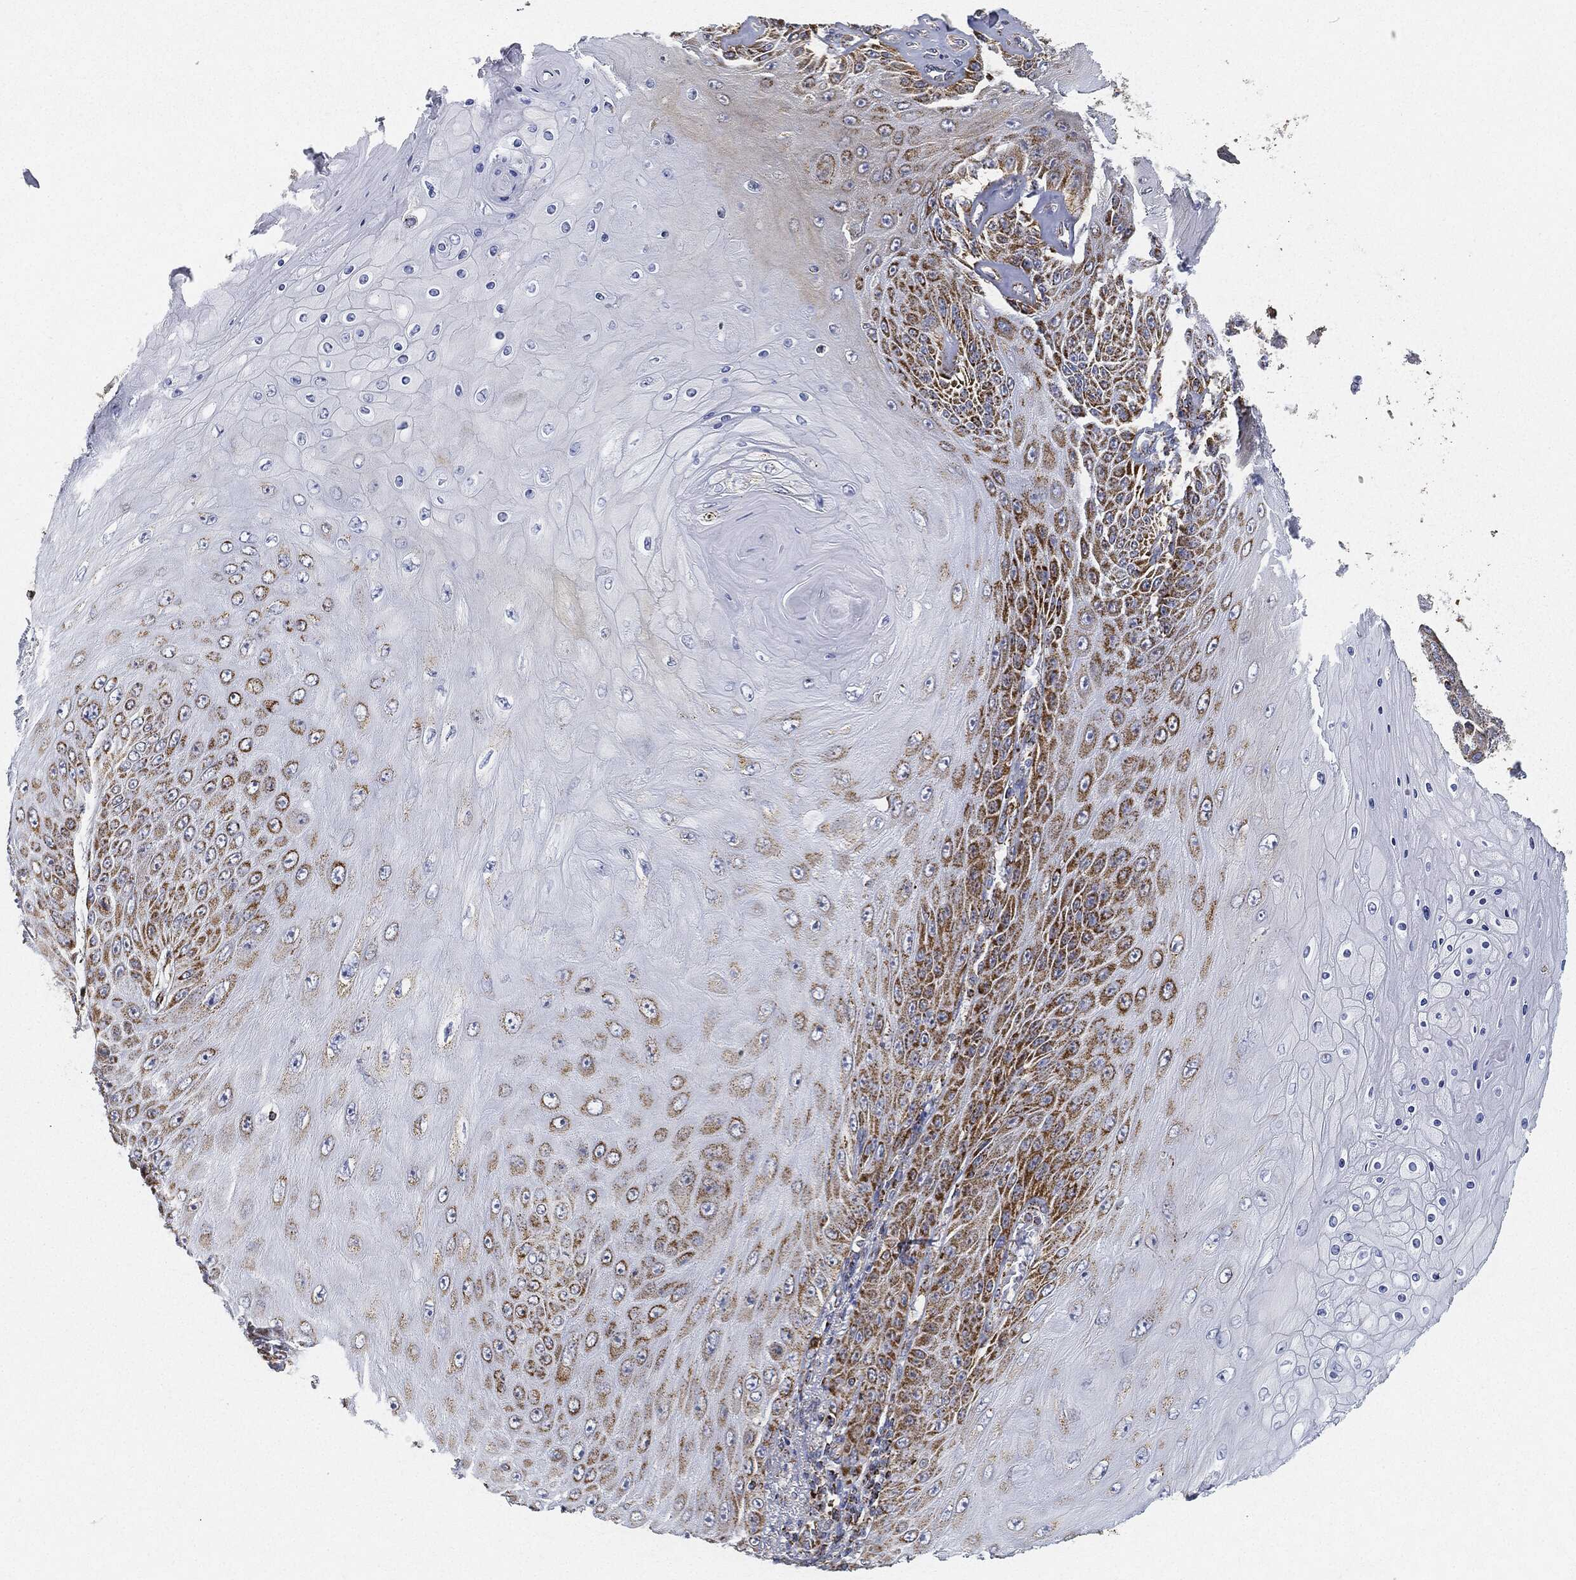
{"staining": {"intensity": "strong", "quantity": "25%-75%", "location": "cytoplasmic/membranous"}, "tissue": "skin cancer", "cell_type": "Tumor cells", "image_type": "cancer", "snomed": [{"axis": "morphology", "description": "Squamous cell carcinoma, NOS"}, {"axis": "topography", "description": "Skin"}], "caption": "Immunohistochemistry (IHC) histopathology image of squamous cell carcinoma (skin) stained for a protein (brown), which demonstrates high levels of strong cytoplasmic/membranous positivity in about 25%-75% of tumor cells.", "gene": "CAPN15", "patient": {"sex": "male", "age": 62}}